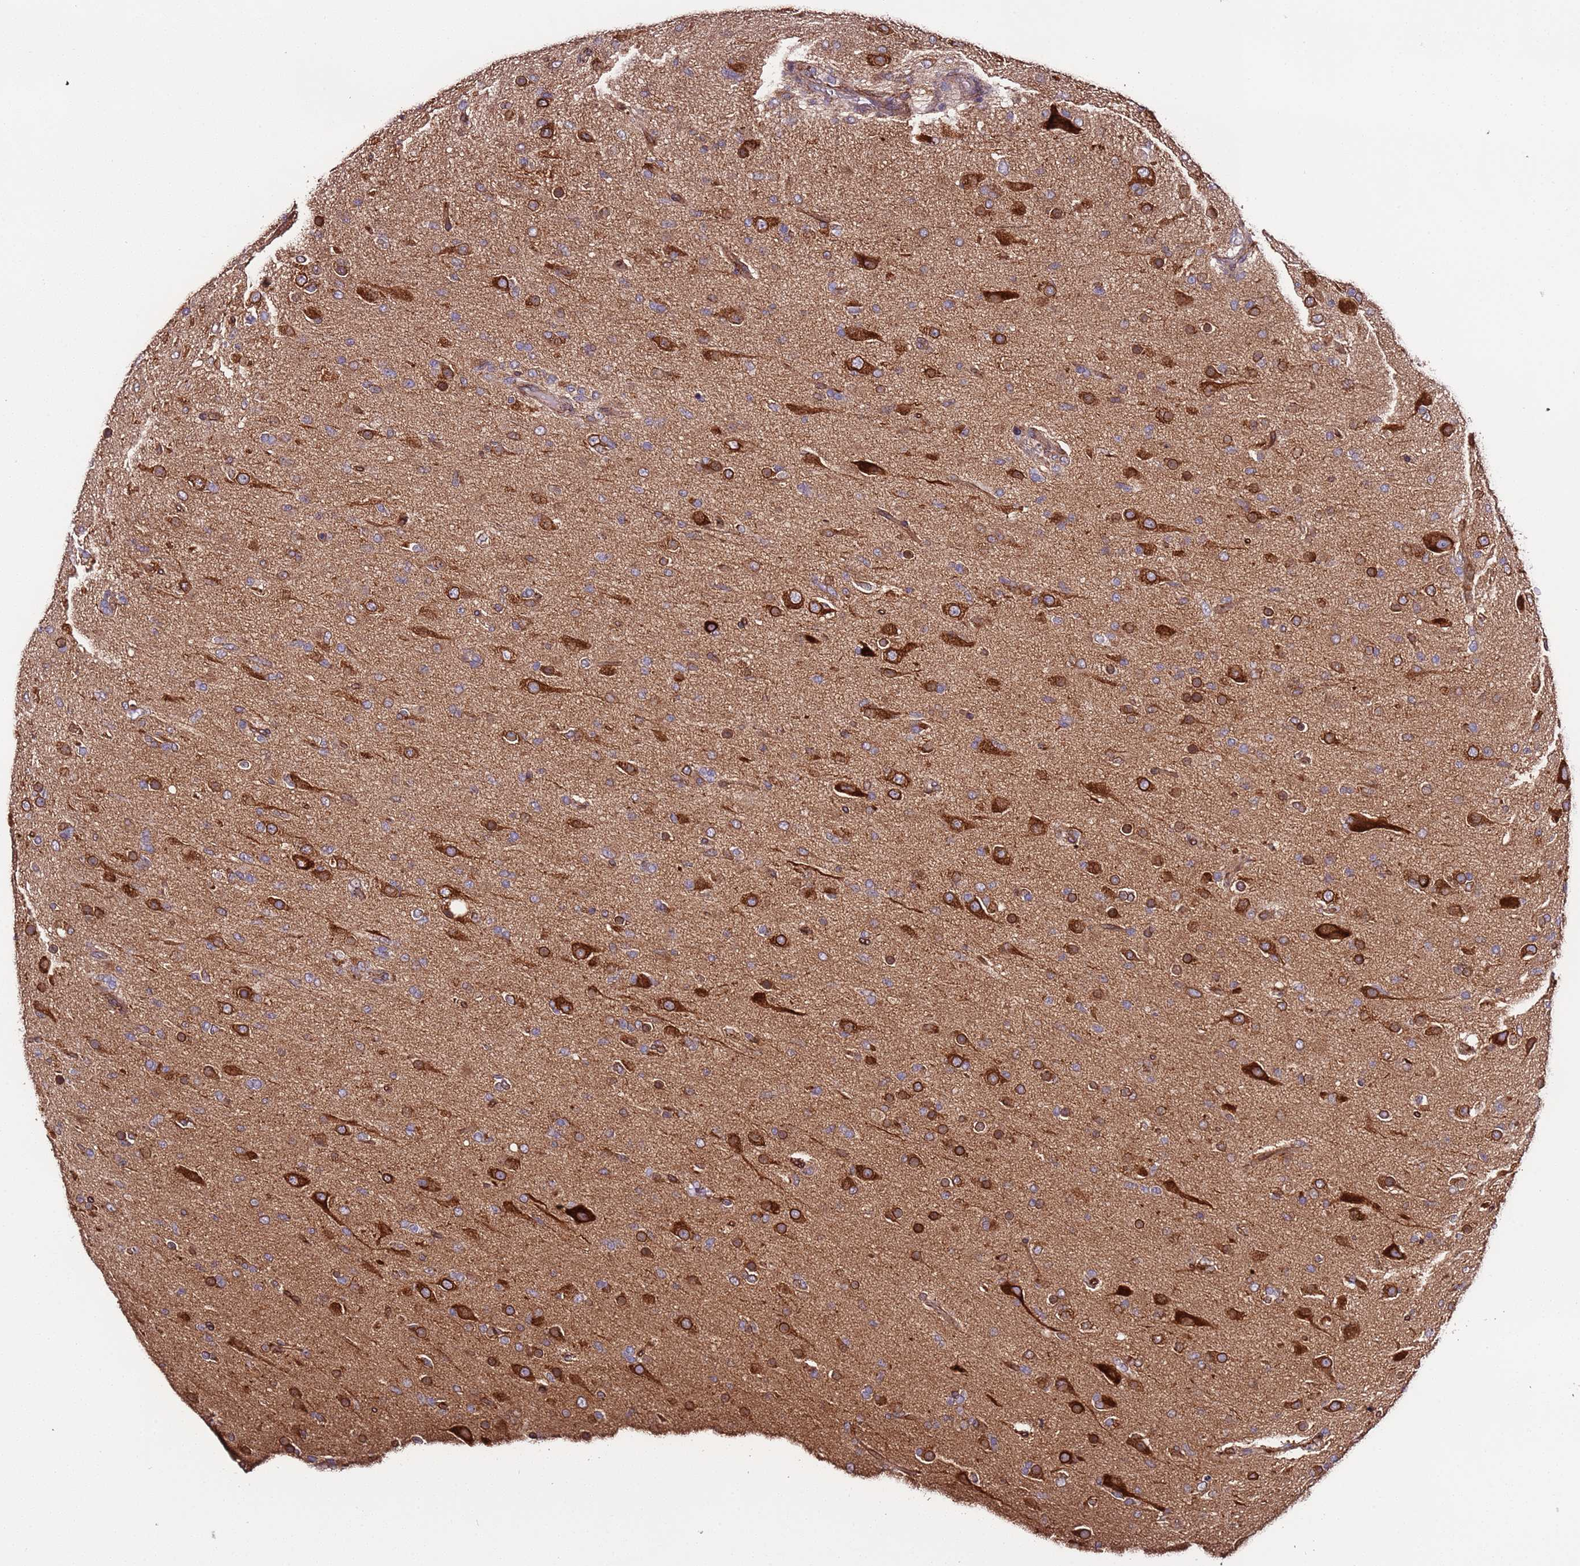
{"staining": {"intensity": "strong", "quantity": "25%-75%", "location": "cytoplasmic/membranous"}, "tissue": "glioma", "cell_type": "Tumor cells", "image_type": "cancer", "snomed": [{"axis": "morphology", "description": "Glioma, malignant, Low grade"}, {"axis": "topography", "description": "Brain"}], "caption": "Immunohistochemical staining of human glioma displays high levels of strong cytoplasmic/membranous protein expression in approximately 25%-75% of tumor cells.", "gene": "SLC41A3", "patient": {"sex": "male", "age": 65}}